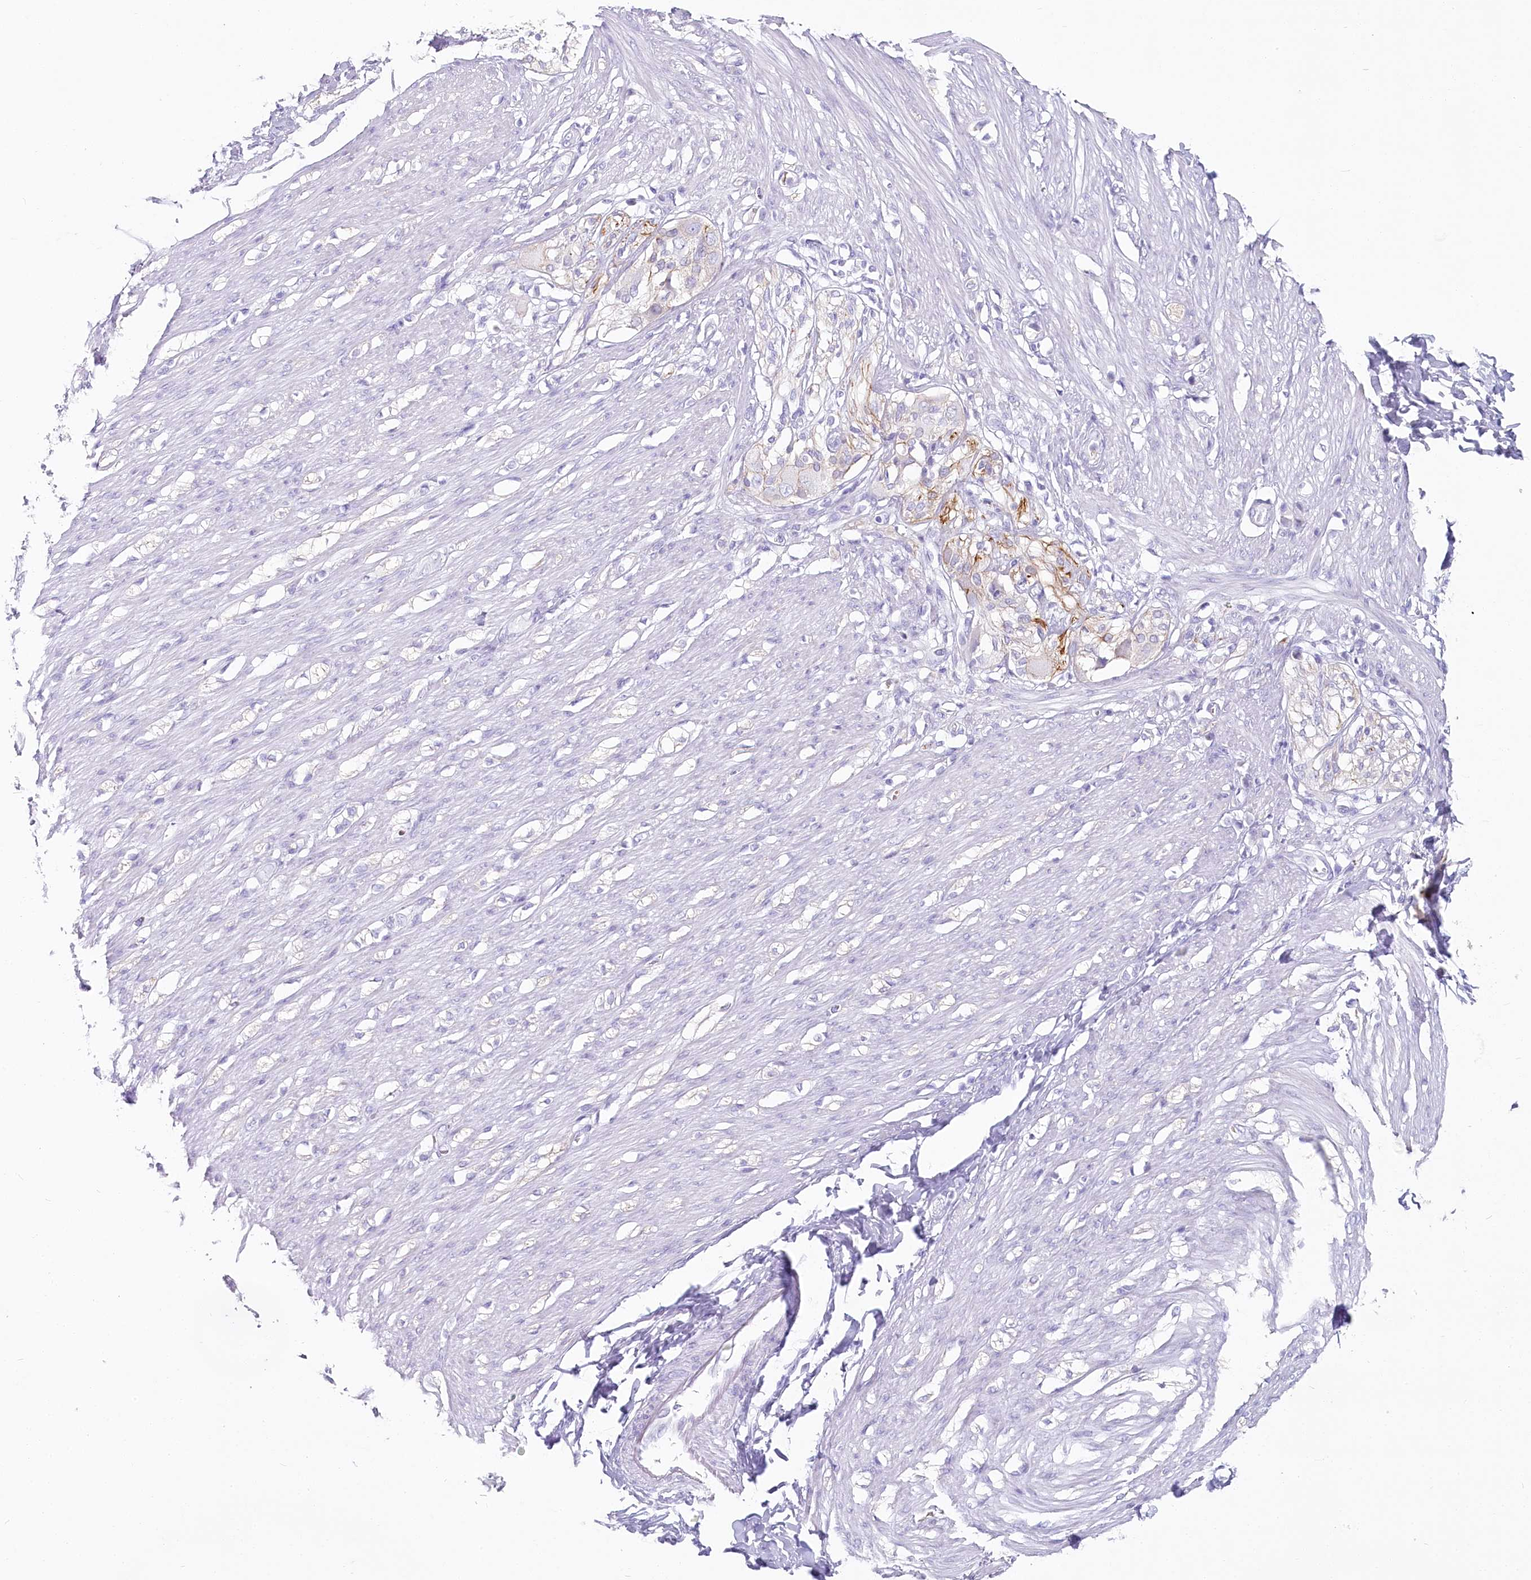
{"staining": {"intensity": "negative", "quantity": "none", "location": "none"}, "tissue": "smooth muscle", "cell_type": "Smooth muscle cells", "image_type": "normal", "snomed": [{"axis": "morphology", "description": "Normal tissue, NOS"}, {"axis": "morphology", "description": "Adenocarcinoma, NOS"}, {"axis": "topography", "description": "Colon"}, {"axis": "topography", "description": "Peripheral nerve tissue"}], "caption": "Smooth muscle cells show no significant protein expression in benign smooth muscle. (DAB immunohistochemistry with hematoxylin counter stain).", "gene": "IFIT5", "patient": {"sex": "male", "age": 14}}